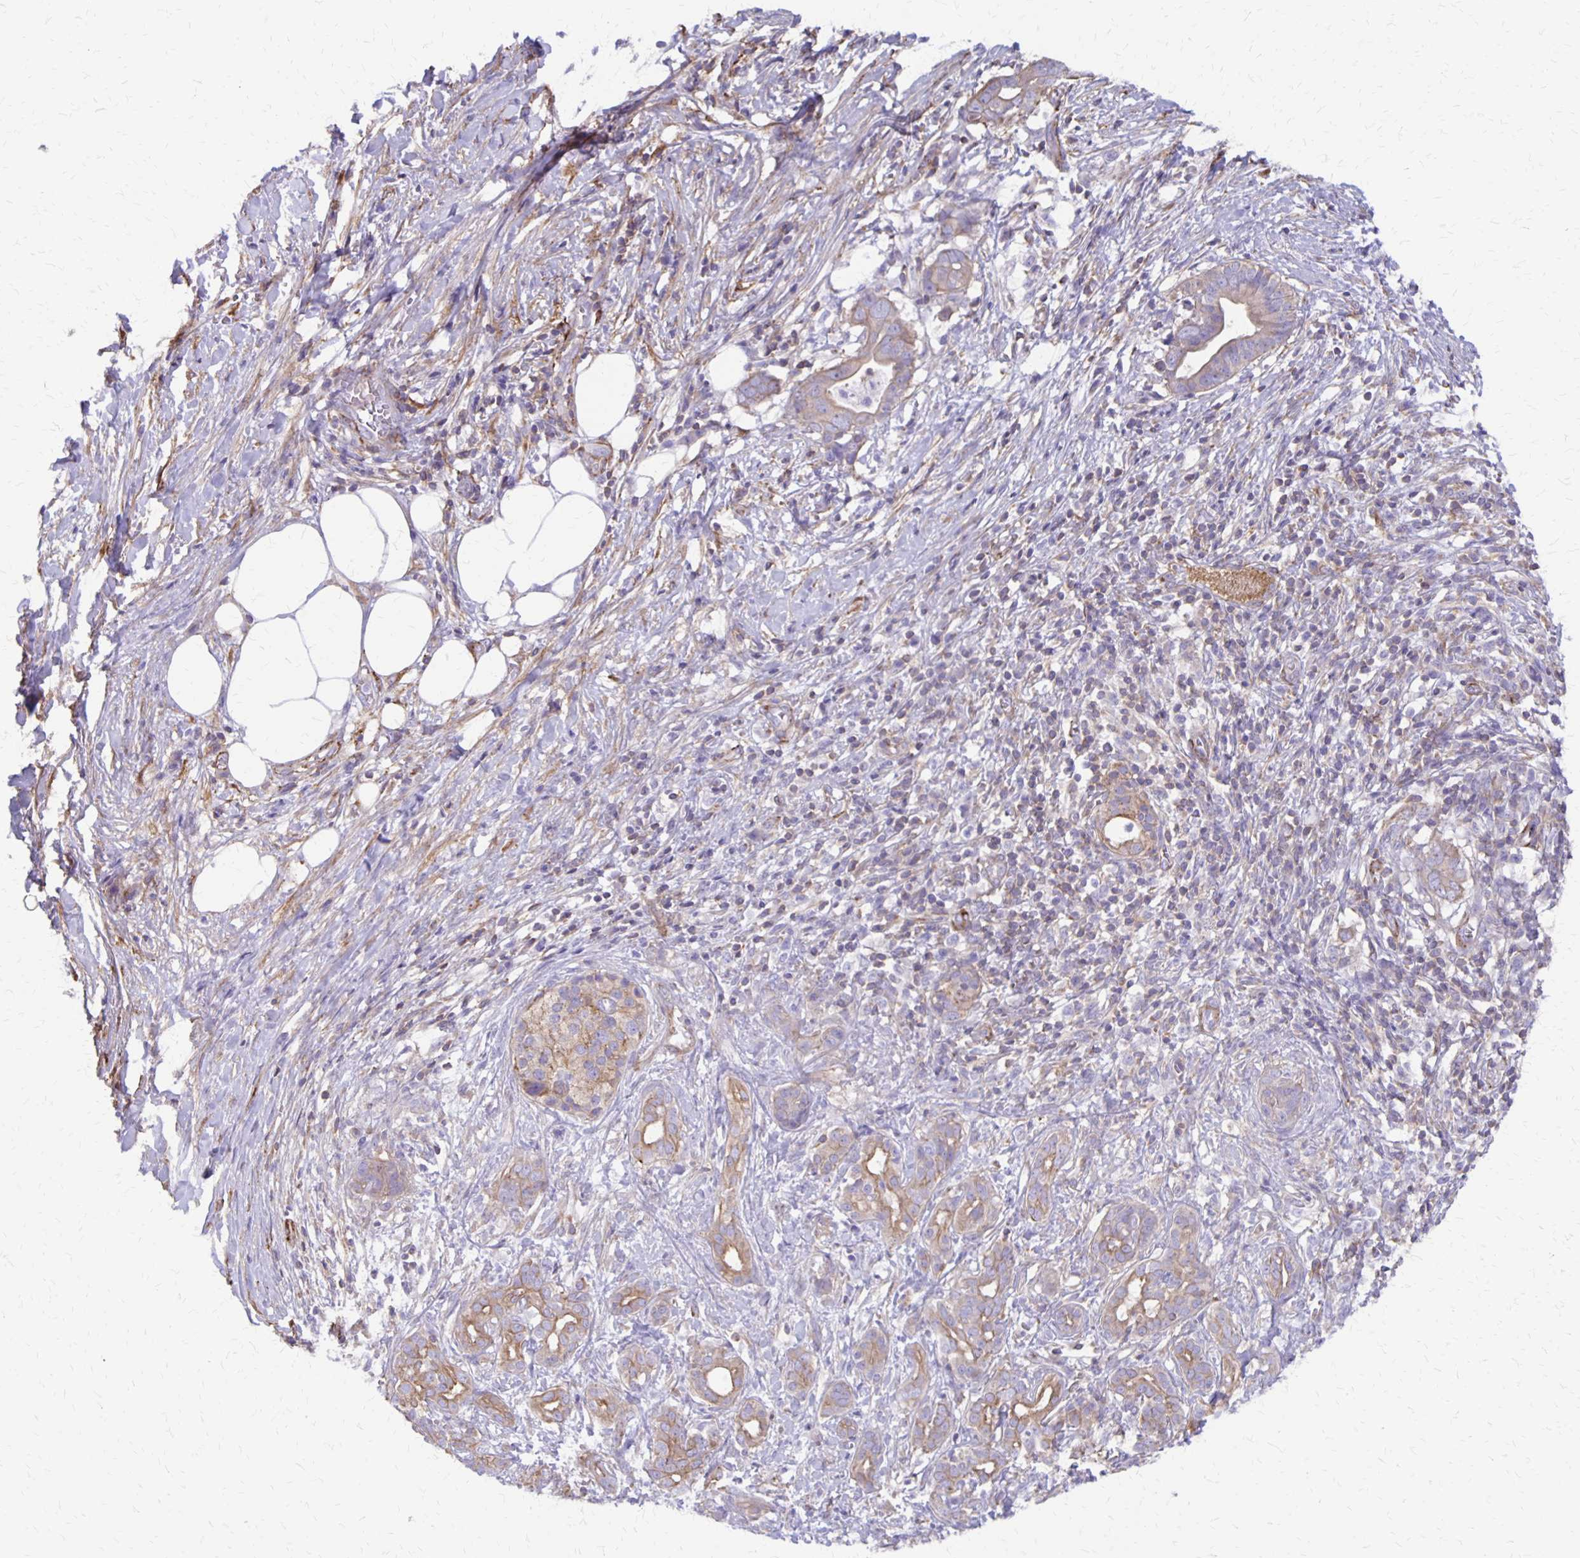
{"staining": {"intensity": "moderate", "quantity": ">75%", "location": "cytoplasmic/membranous"}, "tissue": "pancreatic cancer", "cell_type": "Tumor cells", "image_type": "cancer", "snomed": [{"axis": "morphology", "description": "Adenocarcinoma, NOS"}, {"axis": "topography", "description": "Pancreas"}], "caption": "Brown immunohistochemical staining in pancreatic cancer (adenocarcinoma) demonstrates moderate cytoplasmic/membranous staining in approximately >75% of tumor cells.", "gene": "SEPTIN5", "patient": {"sex": "male", "age": 61}}